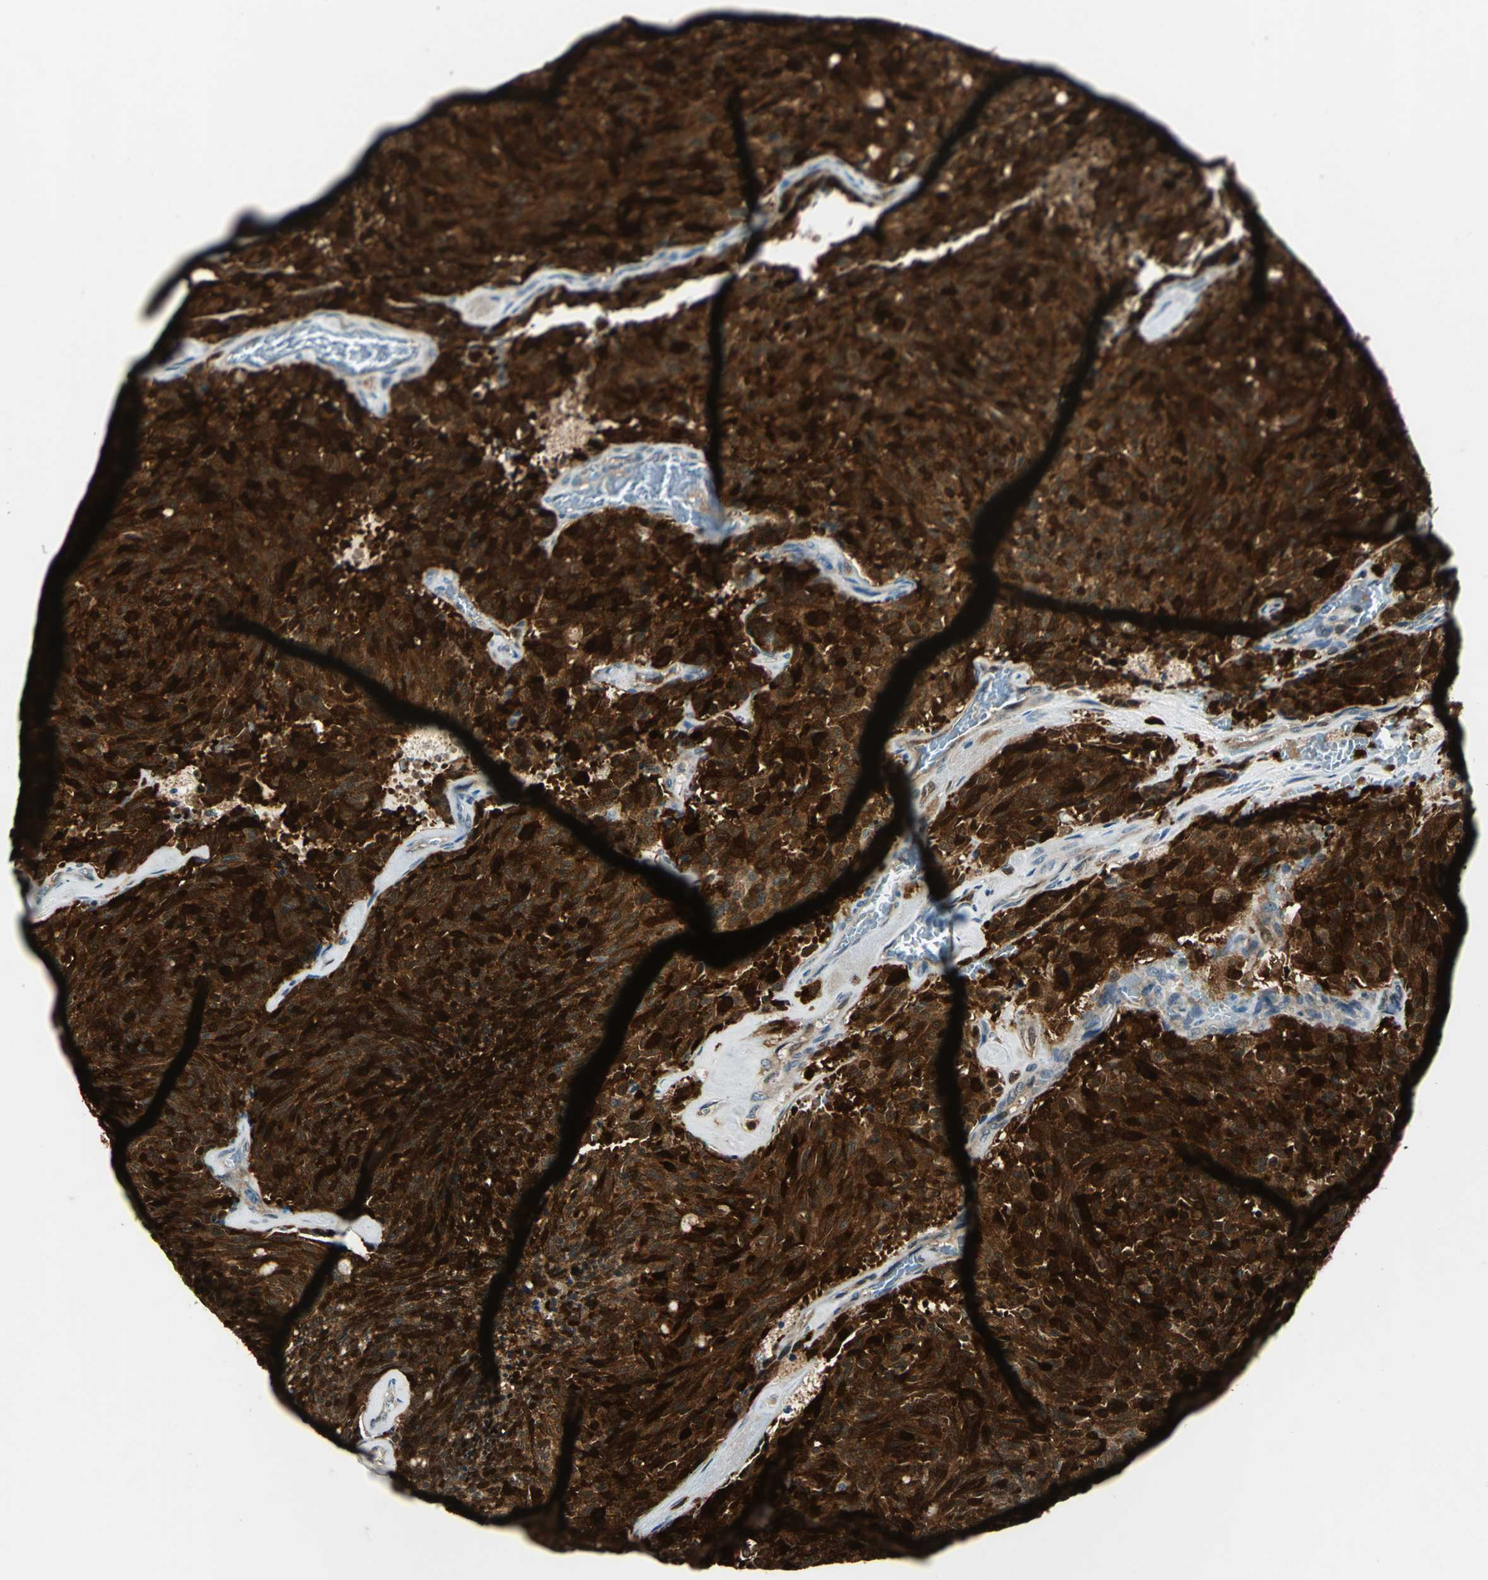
{"staining": {"intensity": "strong", "quantity": ">75%", "location": "cytoplasmic/membranous"}, "tissue": "carcinoid", "cell_type": "Tumor cells", "image_type": "cancer", "snomed": [{"axis": "morphology", "description": "Carcinoid, malignant, NOS"}, {"axis": "topography", "description": "Pancreas"}], "caption": "Carcinoid (malignant) was stained to show a protein in brown. There is high levels of strong cytoplasmic/membranous staining in about >75% of tumor cells. Using DAB (3,3'-diaminobenzidine) (brown) and hematoxylin (blue) stains, captured at high magnification using brightfield microscopy.", "gene": "RRM2B", "patient": {"sex": "female", "age": 54}}